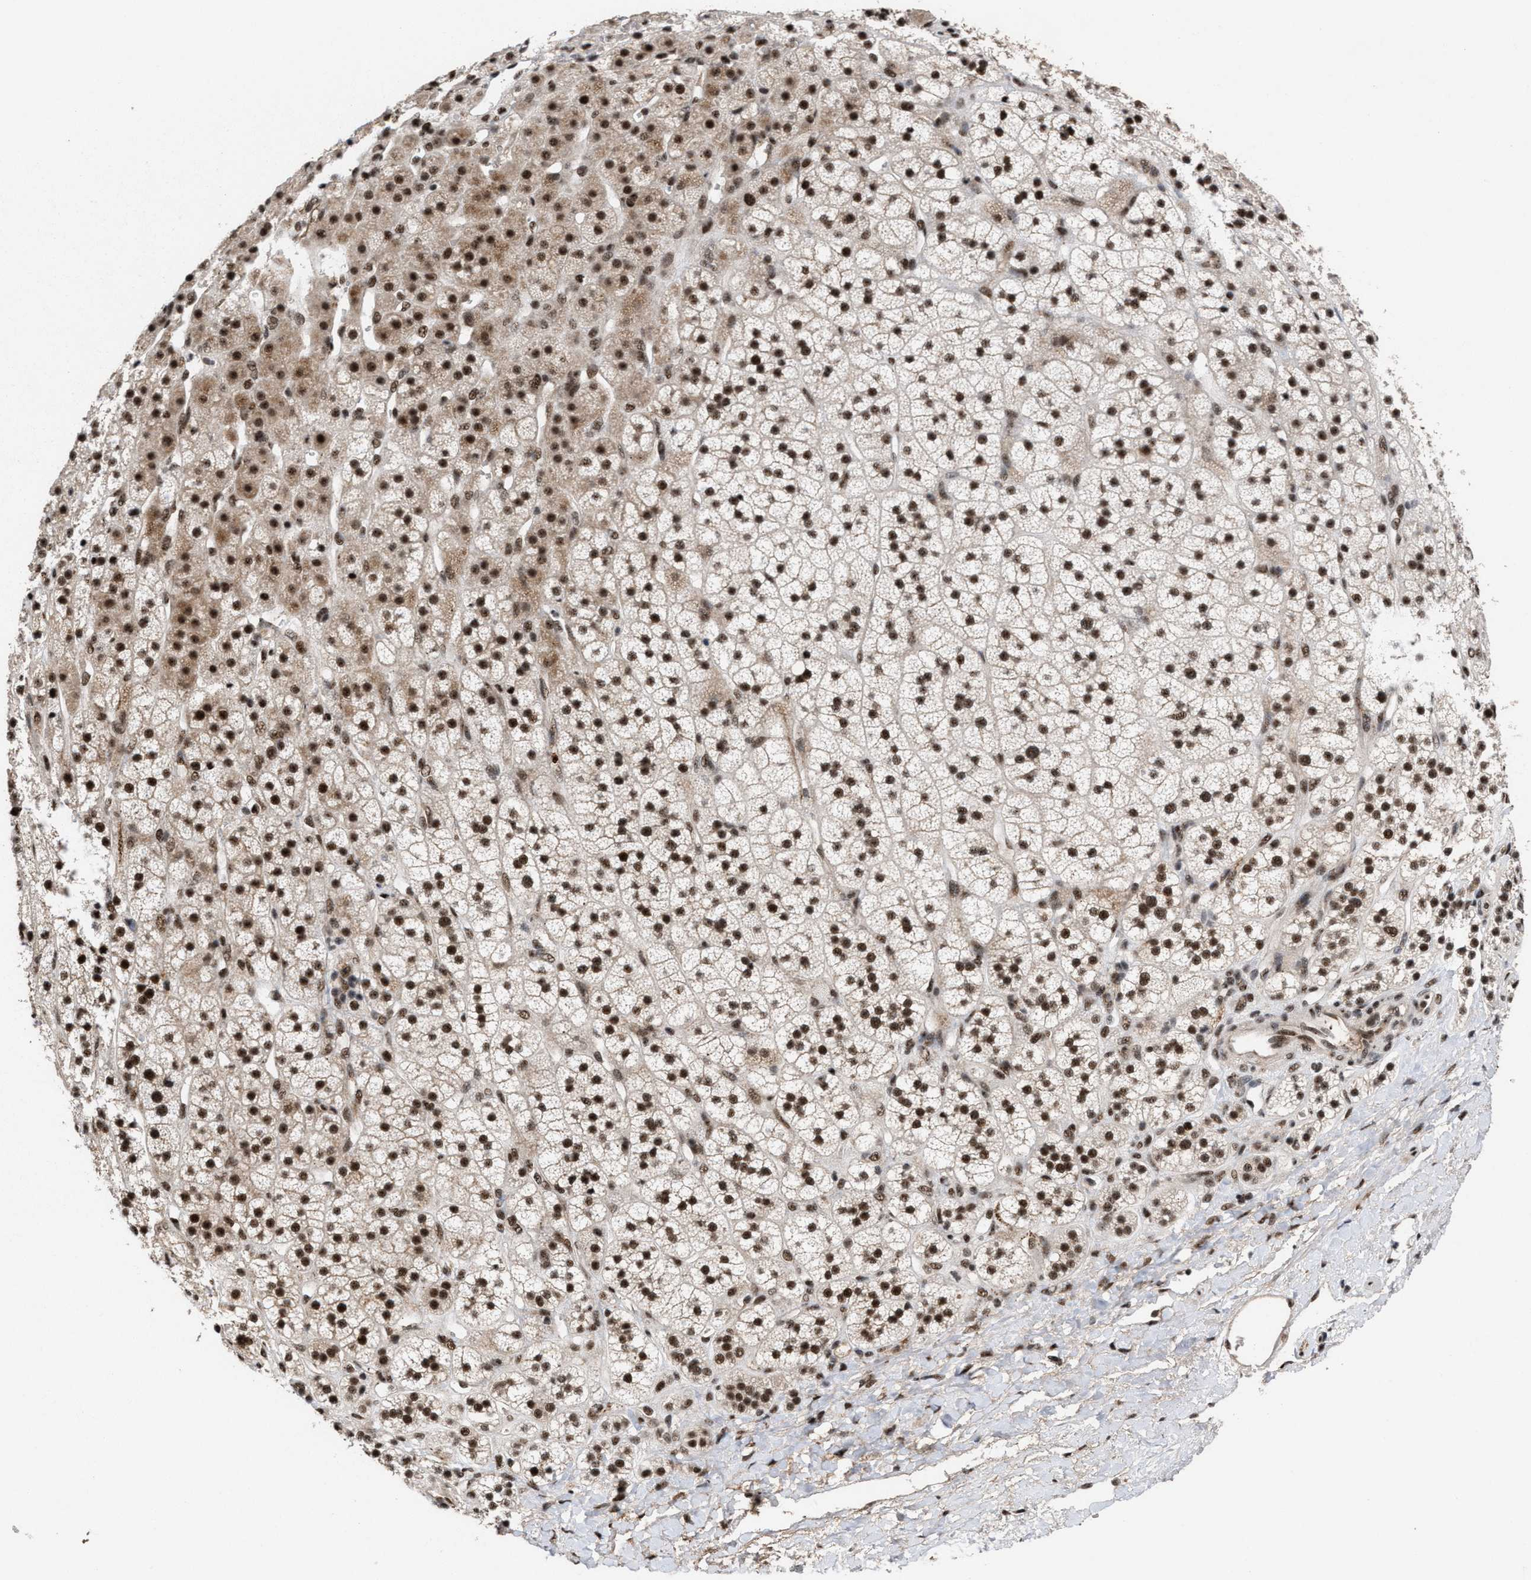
{"staining": {"intensity": "strong", "quantity": "25%-75%", "location": "cytoplasmic/membranous,nuclear"}, "tissue": "adrenal gland", "cell_type": "Glandular cells", "image_type": "normal", "snomed": [{"axis": "morphology", "description": "Normal tissue, NOS"}, {"axis": "topography", "description": "Adrenal gland"}], "caption": "Brown immunohistochemical staining in benign adrenal gland exhibits strong cytoplasmic/membranous,nuclear positivity in about 25%-75% of glandular cells.", "gene": "EIF4A3", "patient": {"sex": "male", "age": 56}}